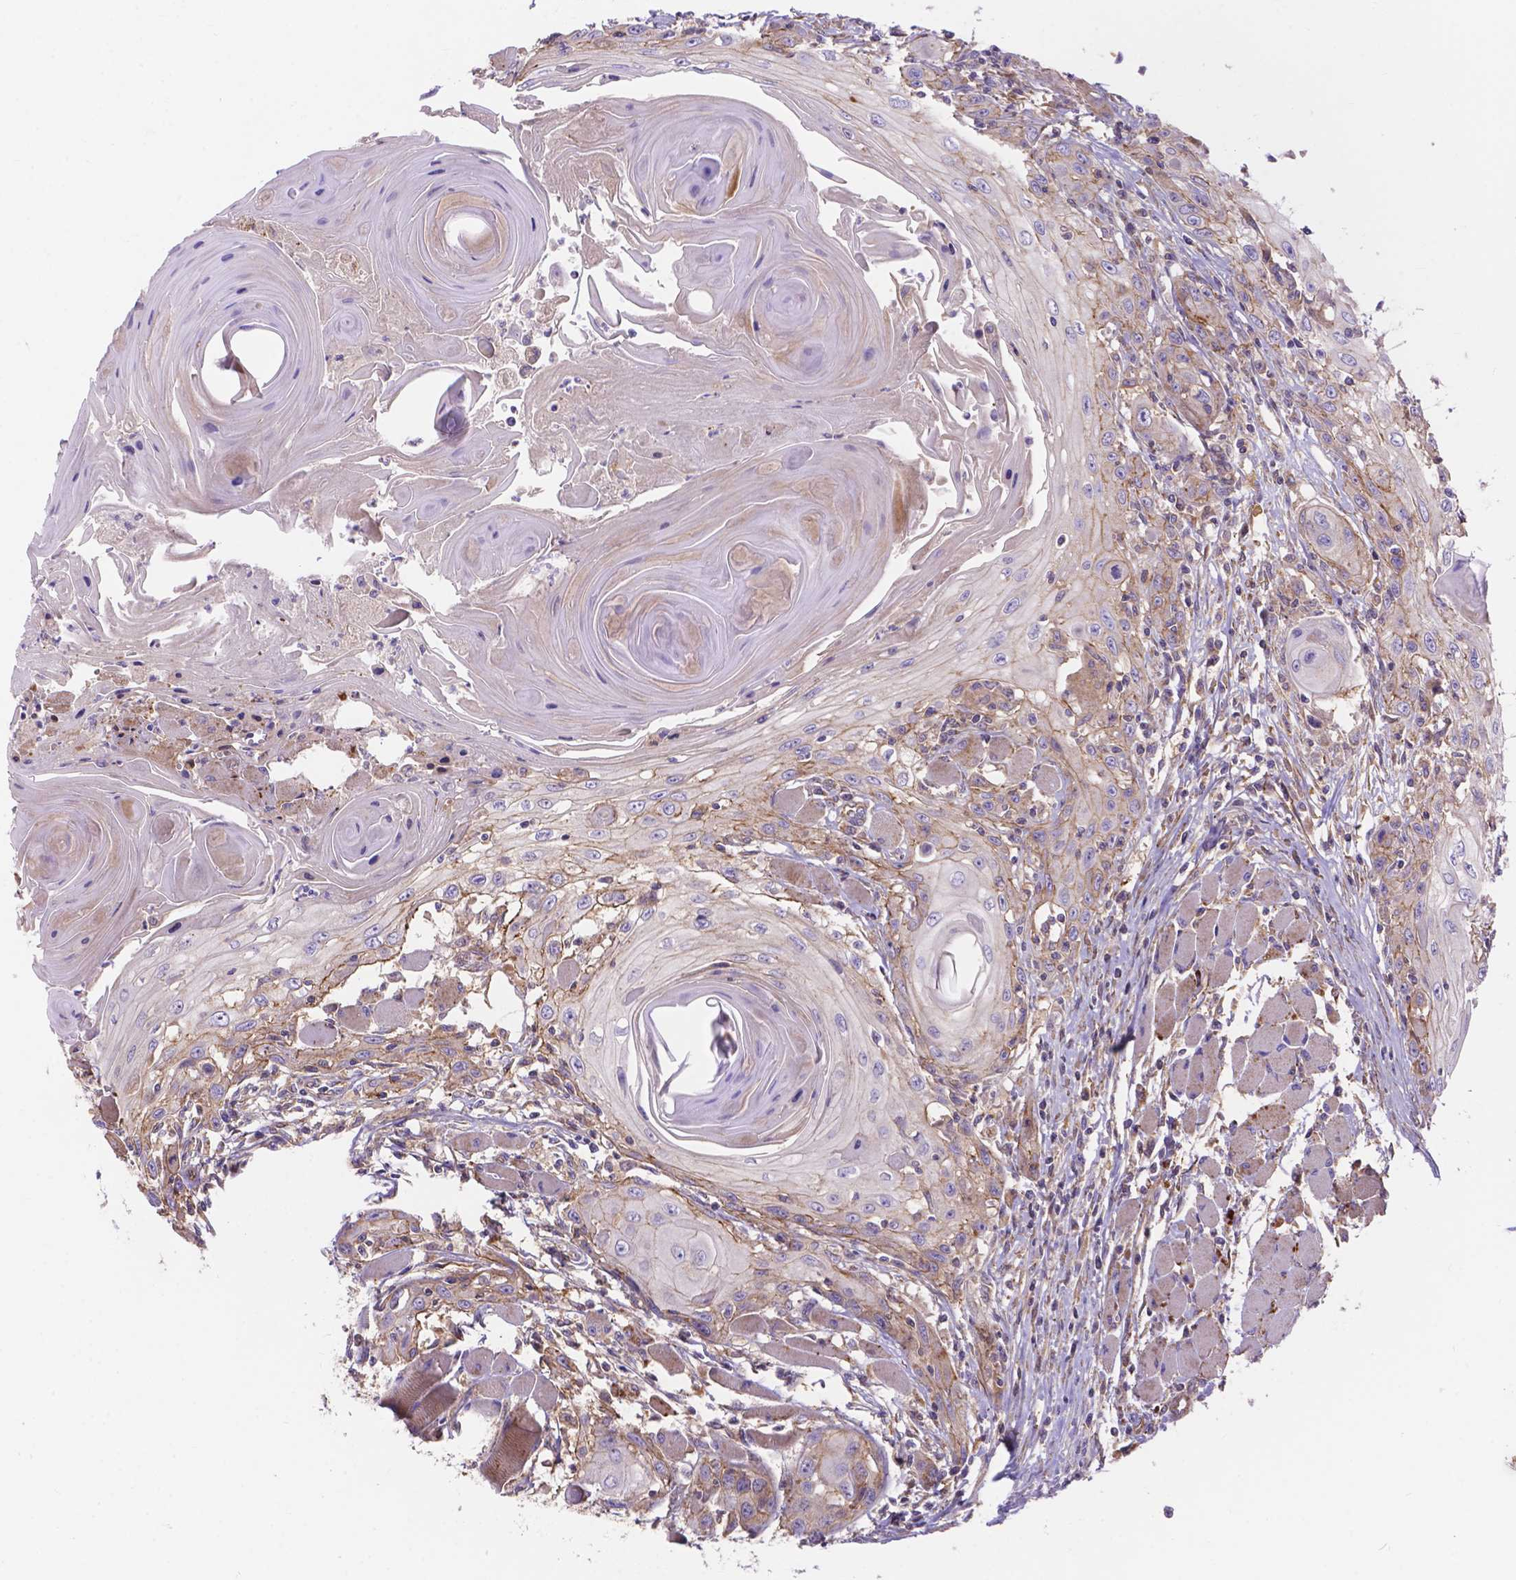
{"staining": {"intensity": "moderate", "quantity": "25%-75%", "location": "cytoplasmic/membranous"}, "tissue": "head and neck cancer", "cell_type": "Tumor cells", "image_type": "cancer", "snomed": [{"axis": "morphology", "description": "Squamous cell carcinoma, NOS"}, {"axis": "topography", "description": "Head-Neck"}], "caption": "Moderate cytoplasmic/membranous protein expression is appreciated in about 25%-75% of tumor cells in squamous cell carcinoma (head and neck). (DAB (3,3'-diaminobenzidine) IHC, brown staining for protein, blue staining for nuclei).", "gene": "AK3", "patient": {"sex": "female", "age": 80}}